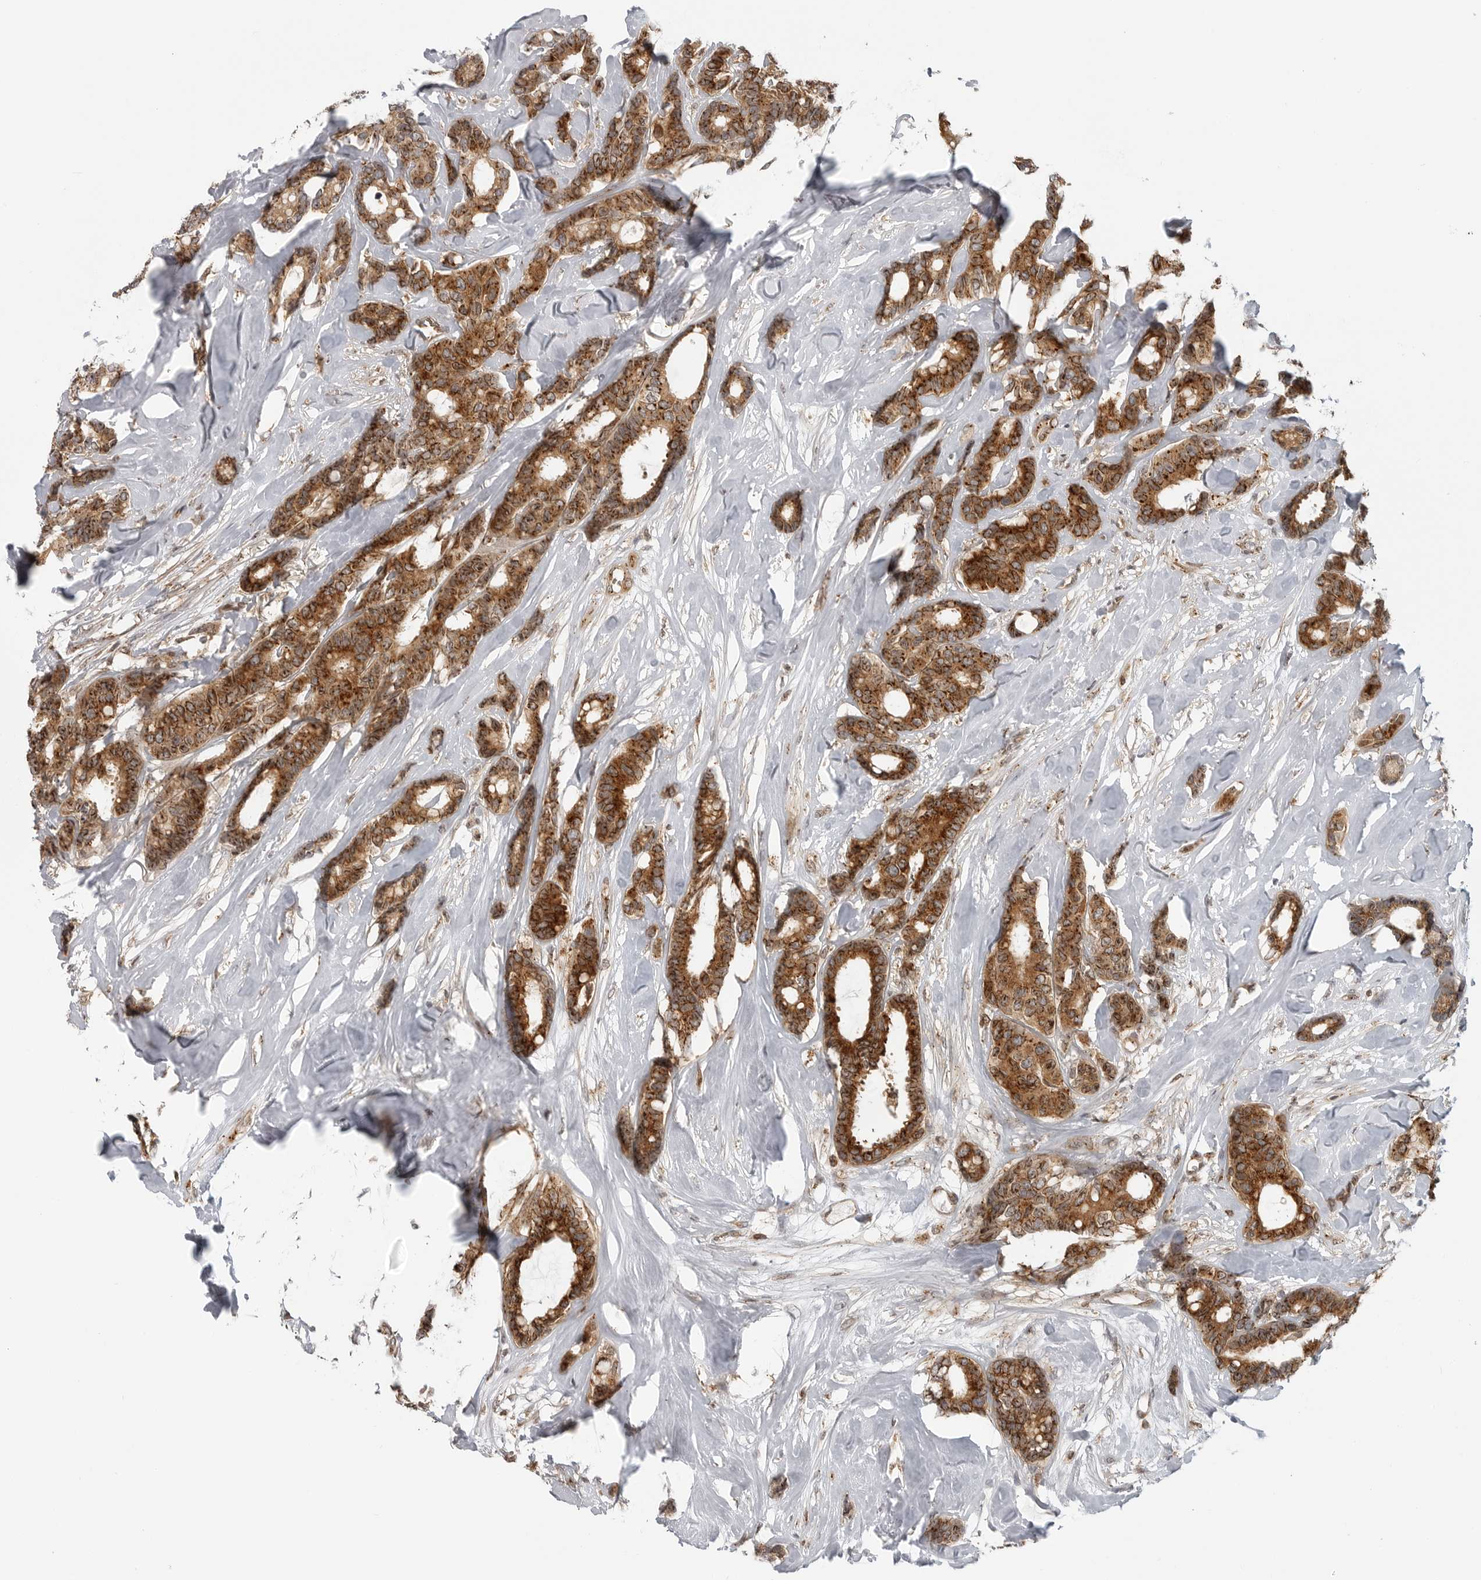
{"staining": {"intensity": "strong", "quantity": ">75%", "location": "cytoplasmic/membranous"}, "tissue": "breast cancer", "cell_type": "Tumor cells", "image_type": "cancer", "snomed": [{"axis": "morphology", "description": "Duct carcinoma"}, {"axis": "topography", "description": "Breast"}], "caption": "There is high levels of strong cytoplasmic/membranous staining in tumor cells of breast cancer (infiltrating ductal carcinoma), as demonstrated by immunohistochemical staining (brown color).", "gene": "COPA", "patient": {"sex": "female", "age": 87}}